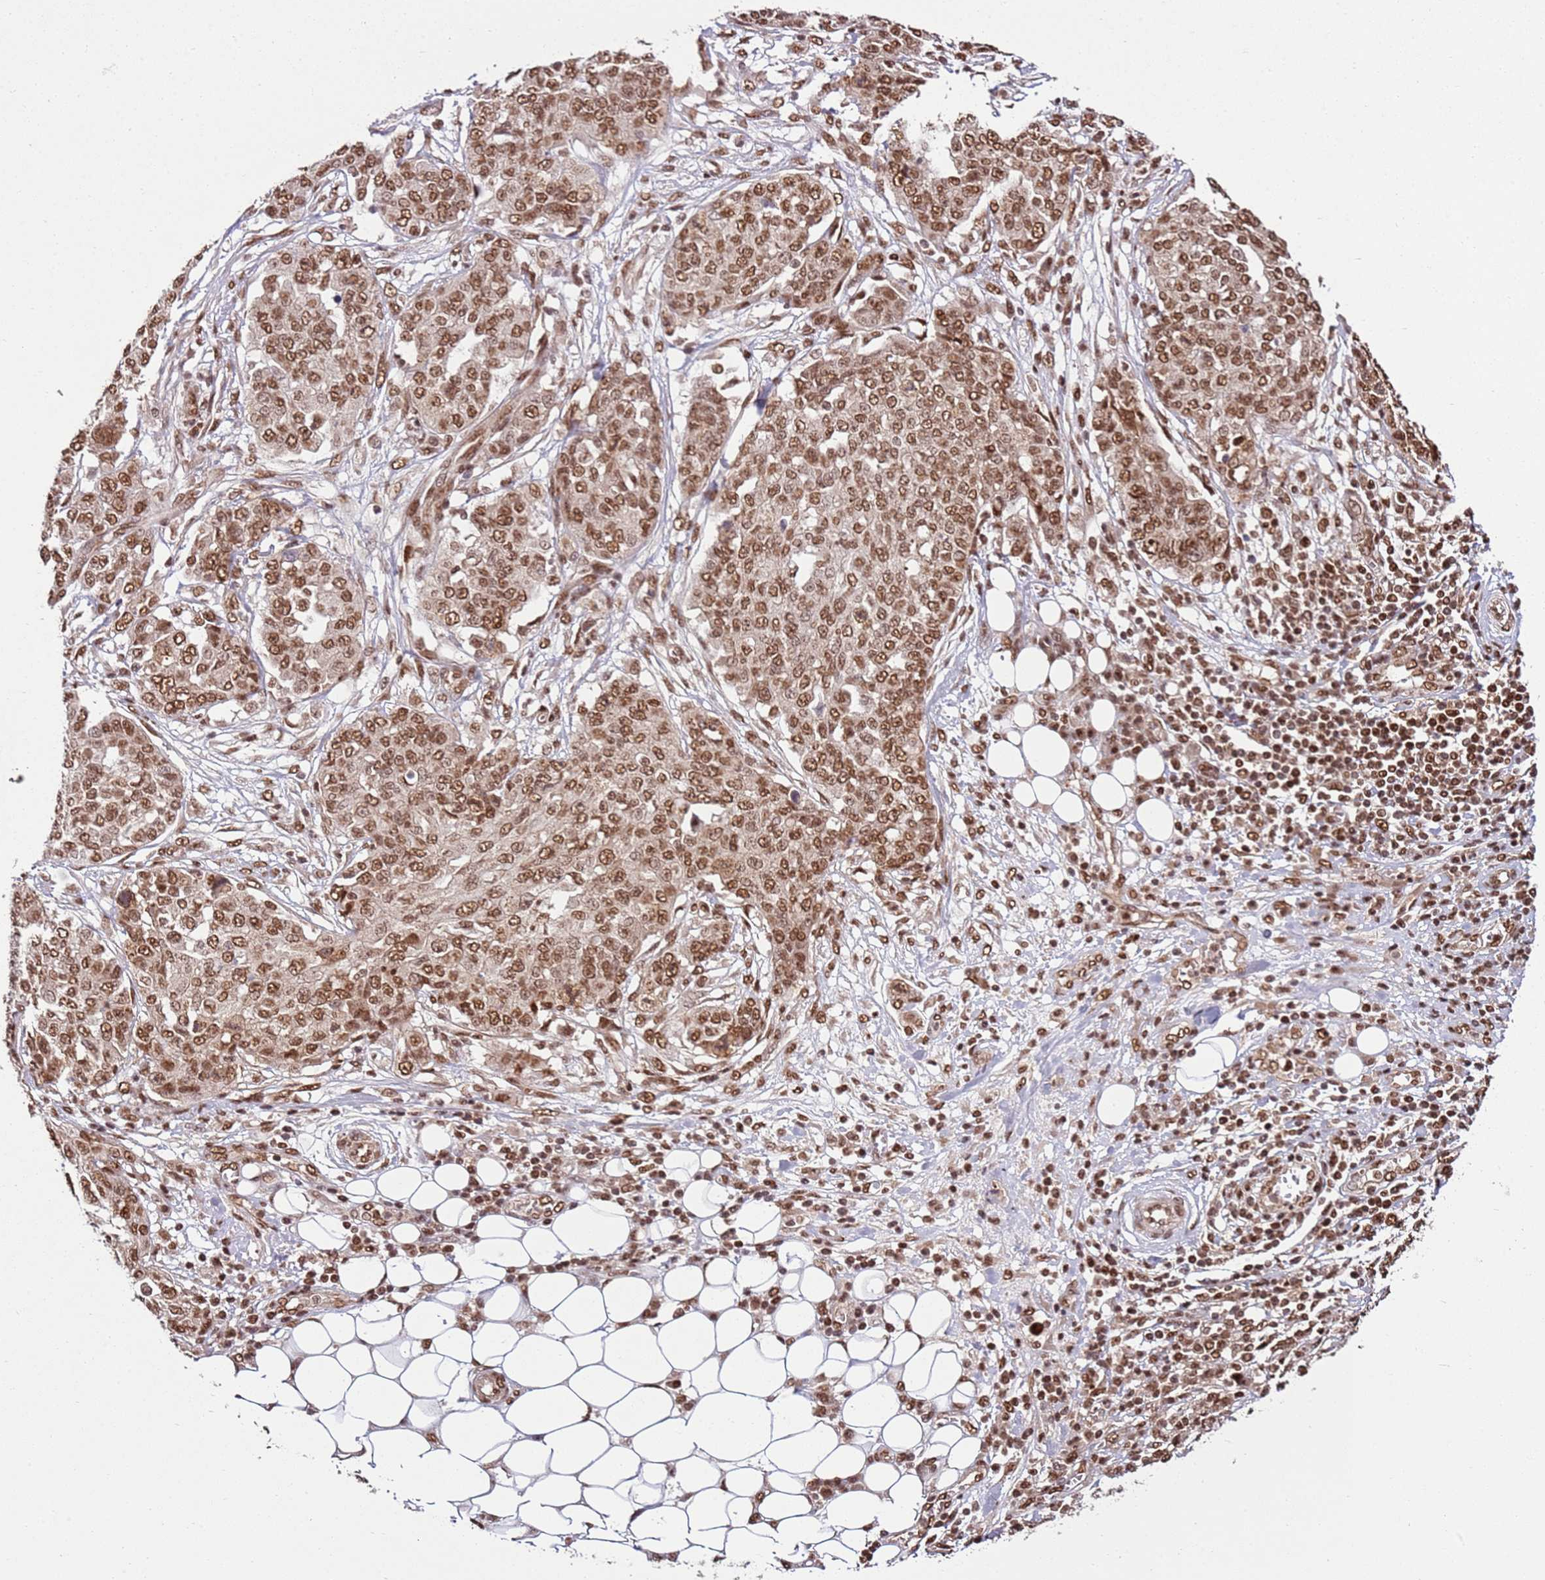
{"staining": {"intensity": "moderate", "quantity": ">75%", "location": "nuclear"}, "tissue": "ovarian cancer", "cell_type": "Tumor cells", "image_type": "cancer", "snomed": [{"axis": "morphology", "description": "Cystadenocarcinoma, serous, NOS"}, {"axis": "topography", "description": "Soft tissue"}, {"axis": "topography", "description": "Ovary"}], "caption": "Approximately >75% of tumor cells in human ovarian cancer (serous cystadenocarcinoma) exhibit moderate nuclear protein positivity as visualized by brown immunohistochemical staining.", "gene": "ZBTB12", "patient": {"sex": "female", "age": 57}}